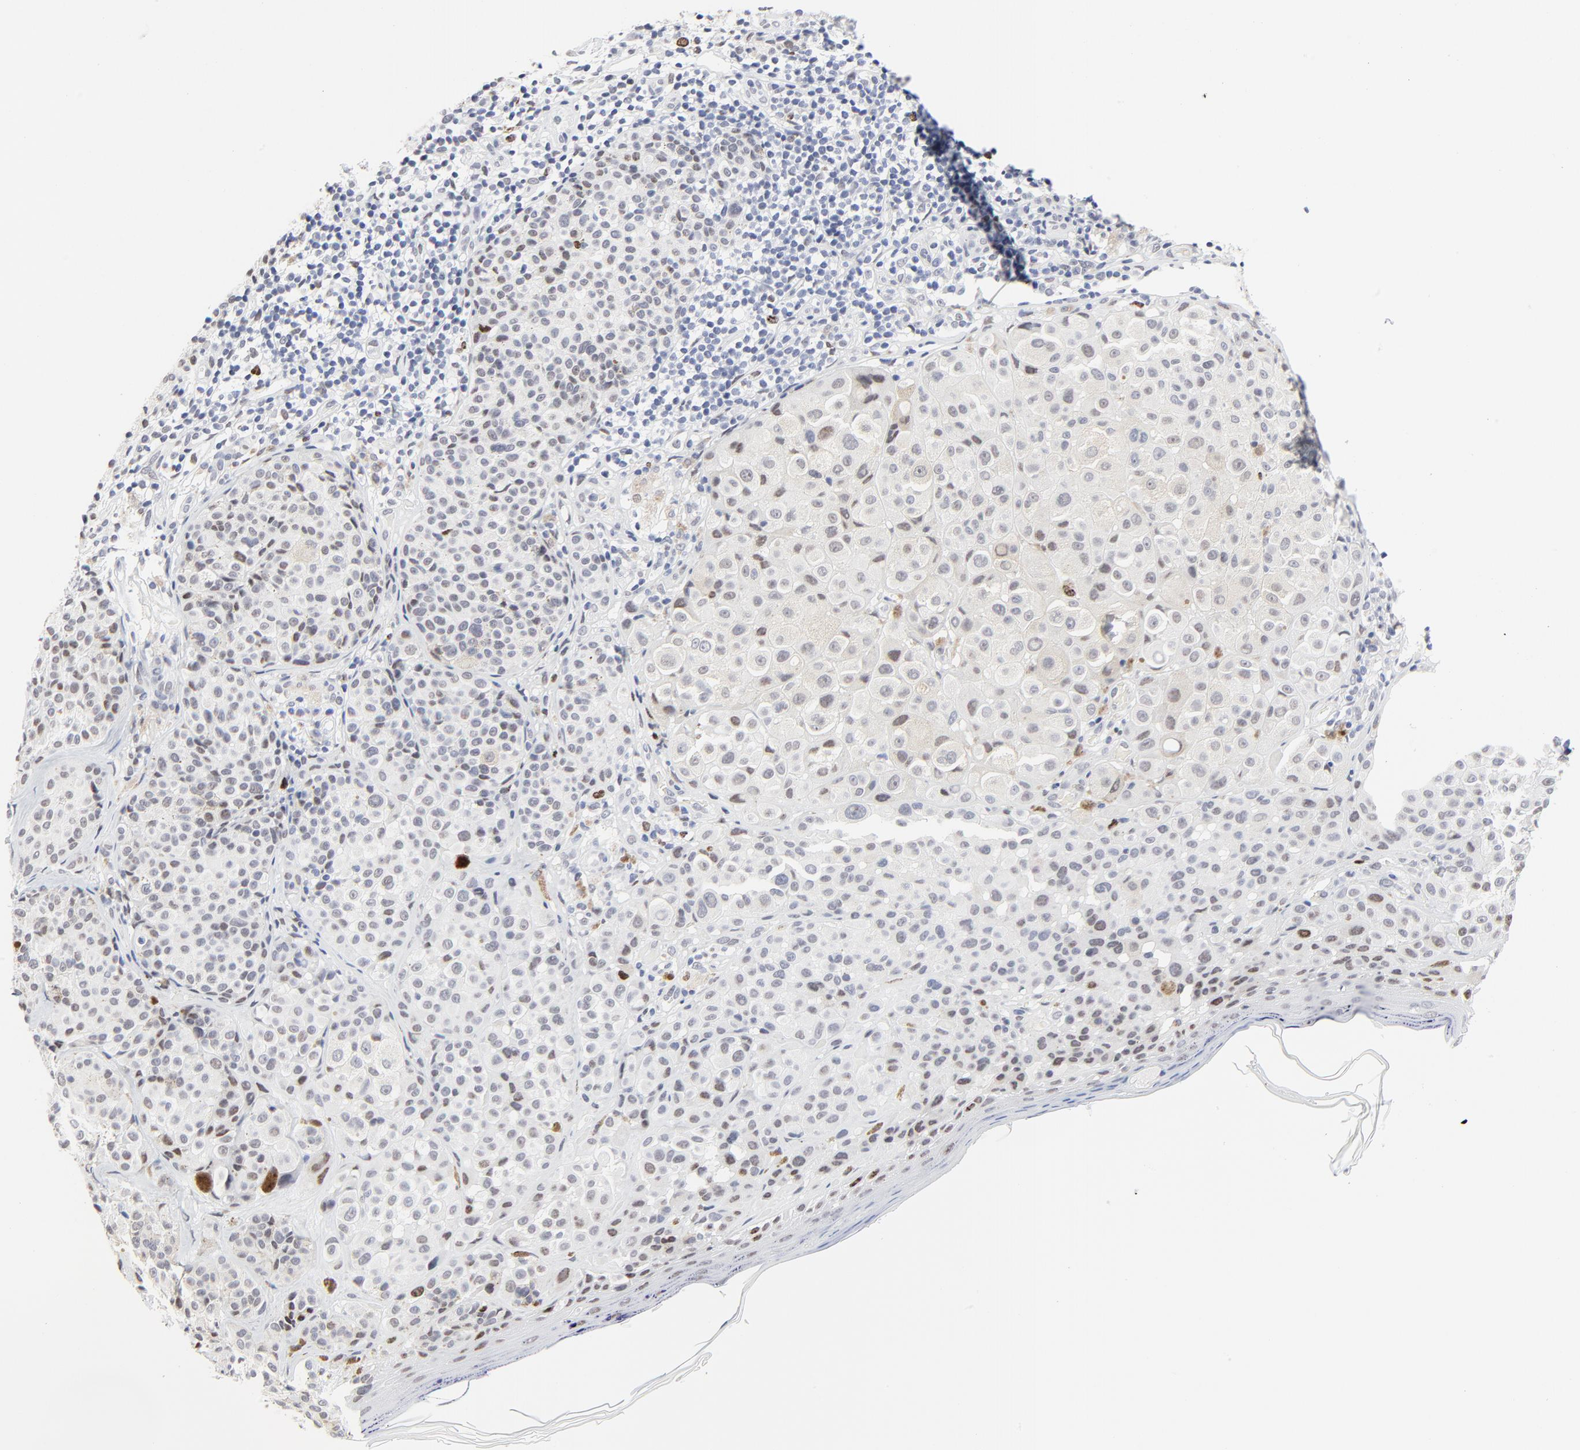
{"staining": {"intensity": "moderate", "quantity": "25%-75%", "location": "cytoplasmic/membranous"}, "tissue": "melanoma", "cell_type": "Tumor cells", "image_type": "cancer", "snomed": [{"axis": "morphology", "description": "Malignant melanoma, NOS"}, {"axis": "topography", "description": "Skin"}], "caption": "This photomicrograph demonstrates malignant melanoma stained with immunohistochemistry (IHC) to label a protein in brown. The cytoplasmic/membranous of tumor cells show moderate positivity for the protein. Nuclei are counter-stained blue.", "gene": "ZNF589", "patient": {"sex": "female", "age": 75}}